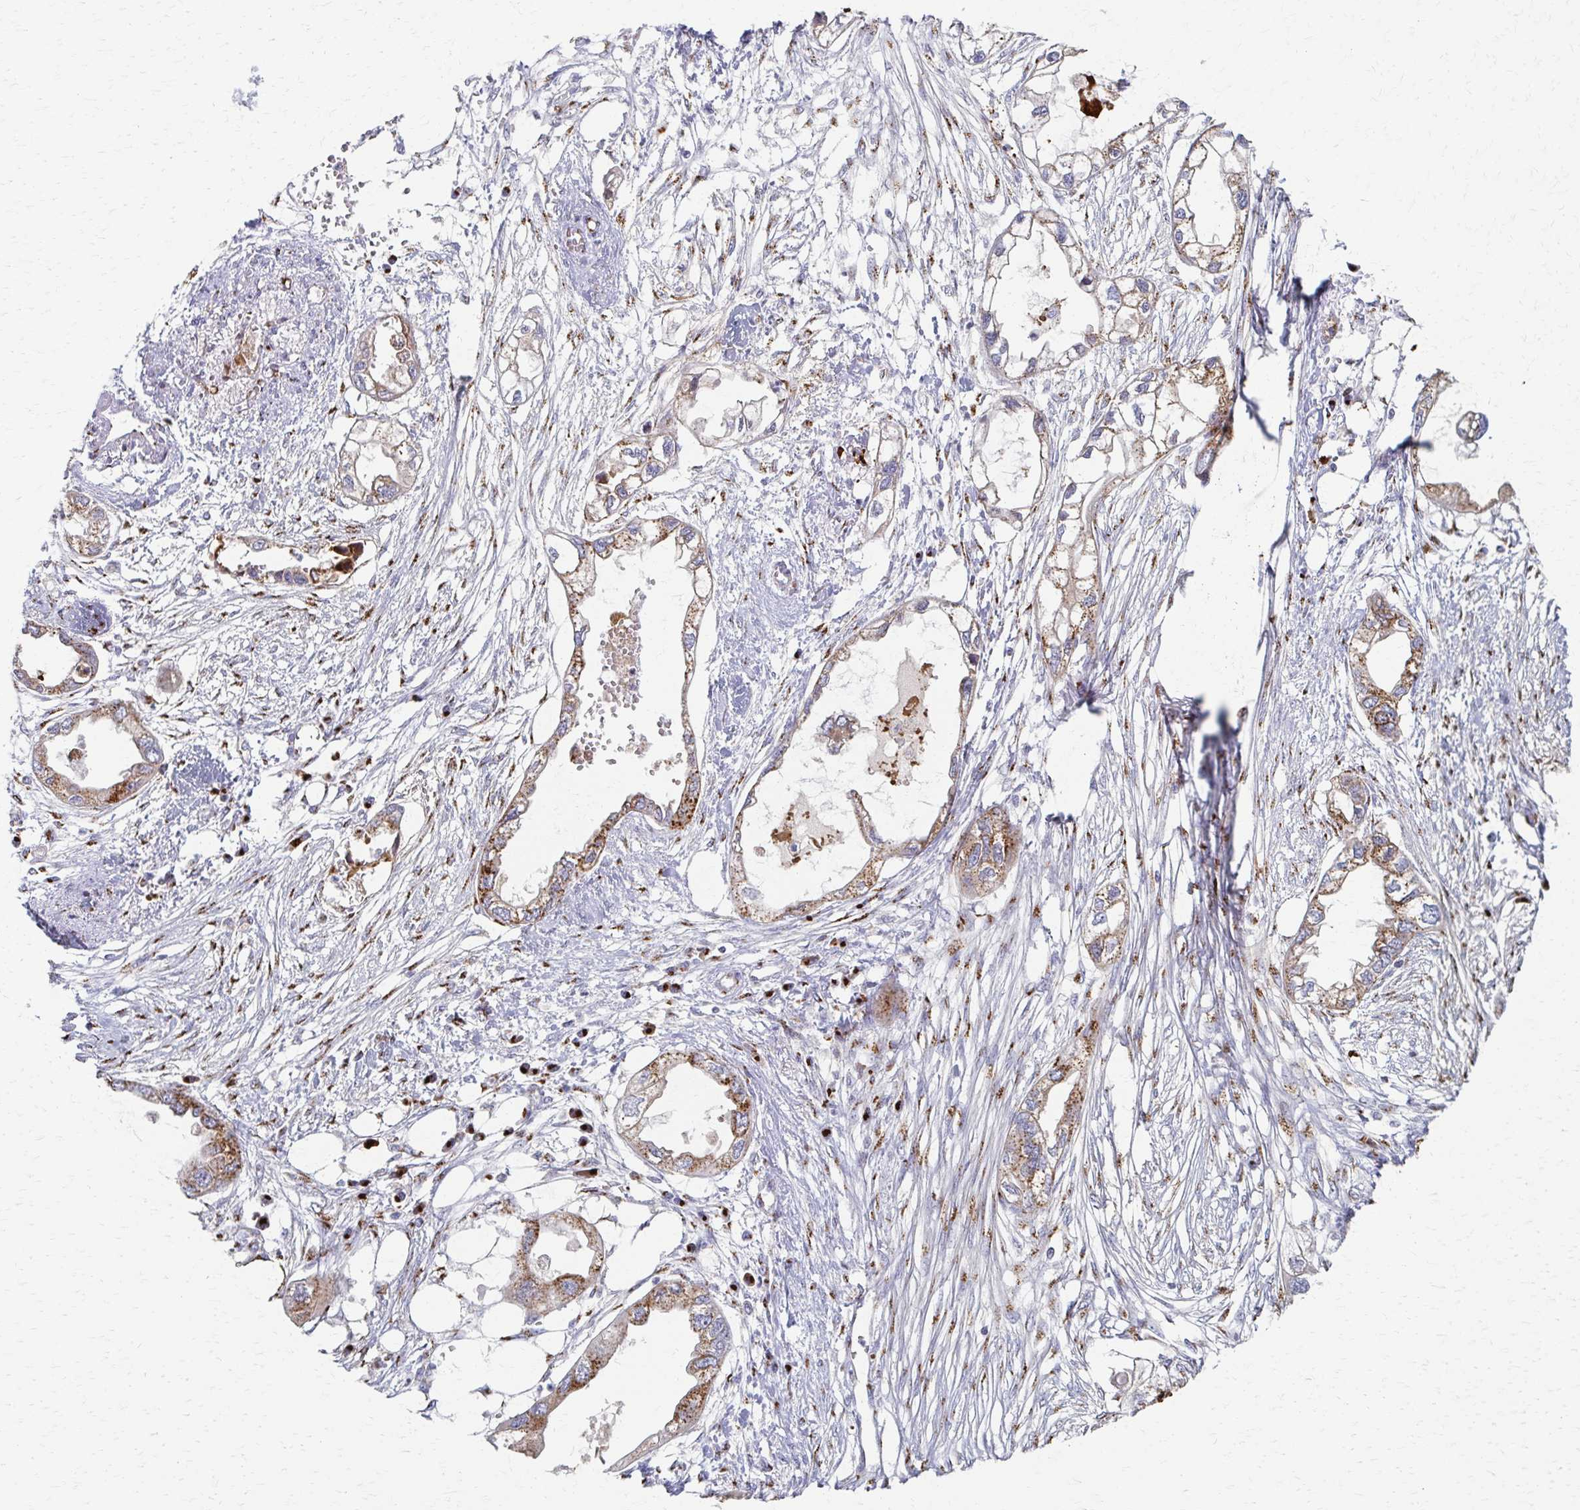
{"staining": {"intensity": "moderate", "quantity": ">75%", "location": "cytoplasmic/membranous"}, "tissue": "endometrial cancer", "cell_type": "Tumor cells", "image_type": "cancer", "snomed": [{"axis": "morphology", "description": "Adenocarcinoma, NOS"}, {"axis": "morphology", "description": "Adenocarcinoma, metastatic, NOS"}, {"axis": "topography", "description": "Adipose tissue"}, {"axis": "topography", "description": "Endometrium"}], "caption": "Tumor cells show medium levels of moderate cytoplasmic/membranous staining in about >75% of cells in adenocarcinoma (endometrial).", "gene": "TM9SF1", "patient": {"sex": "female", "age": 67}}